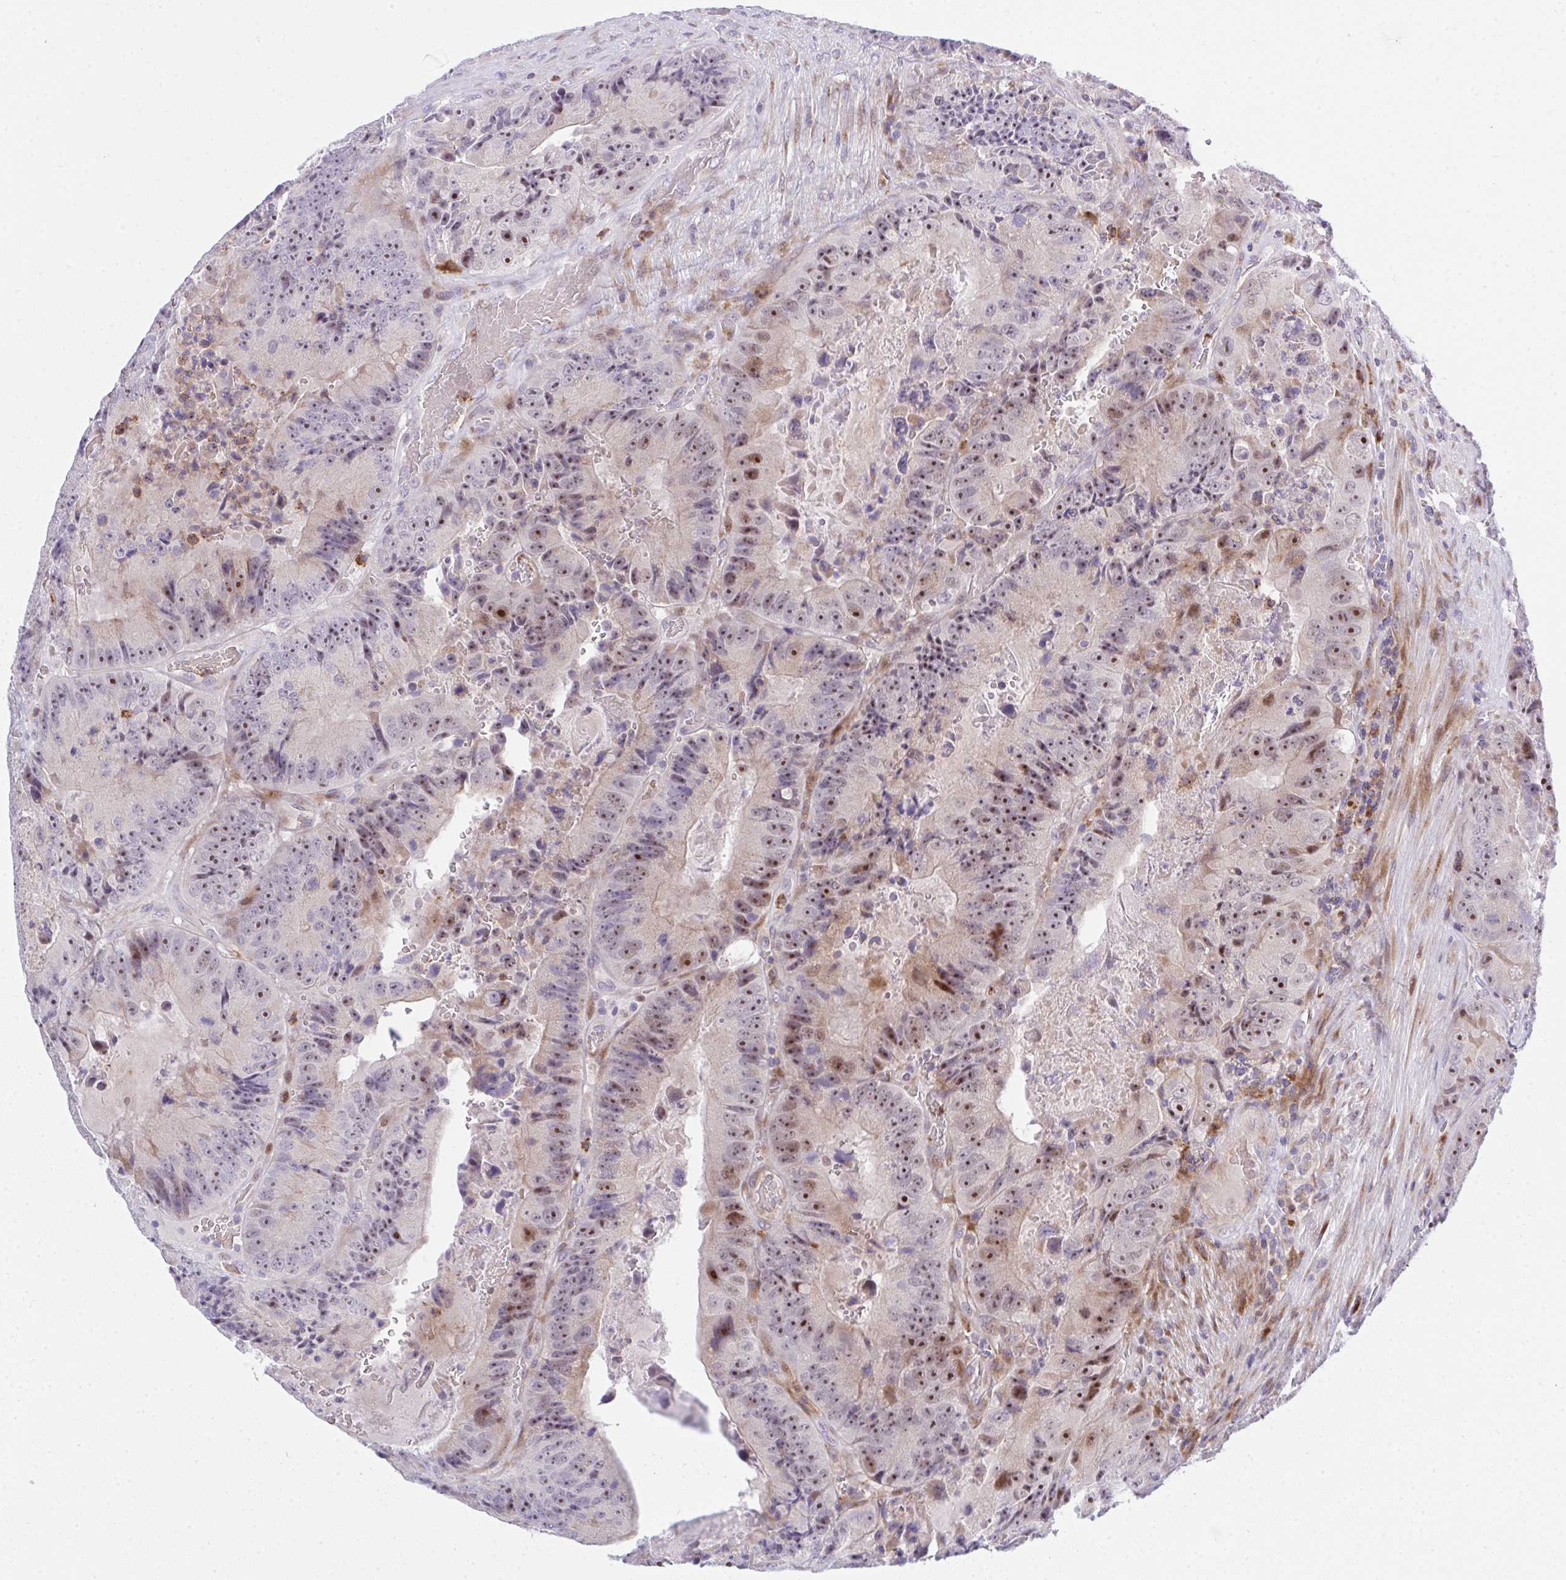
{"staining": {"intensity": "strong", "quantity": "25%-75%", "location": "nuclear"}, "tissue": "colorectal cancer", "cell_type": "Tumor cells", "image_type": "cancer", "snomed": [{"axis": "morphology", "description": "Adenocarcinoma, NOS"}, {"axis": "topography", "description": "Colon"}], "caption": "Immunohistochemistry (IHC) staining of adenocarcinoma (colorectal), which reveals high levels of strong nuclear staining in about 25%-75% of tumor cells indicating strong nuclear protein positivity. The staining was performed using DAB (3,3'-diaminobenzidine) (brown) for protein detection and nuclei were counterstained in hematoxylin (blue).", "gene": "ZNF554", "patient": {"sex": "female", "age": 86}}